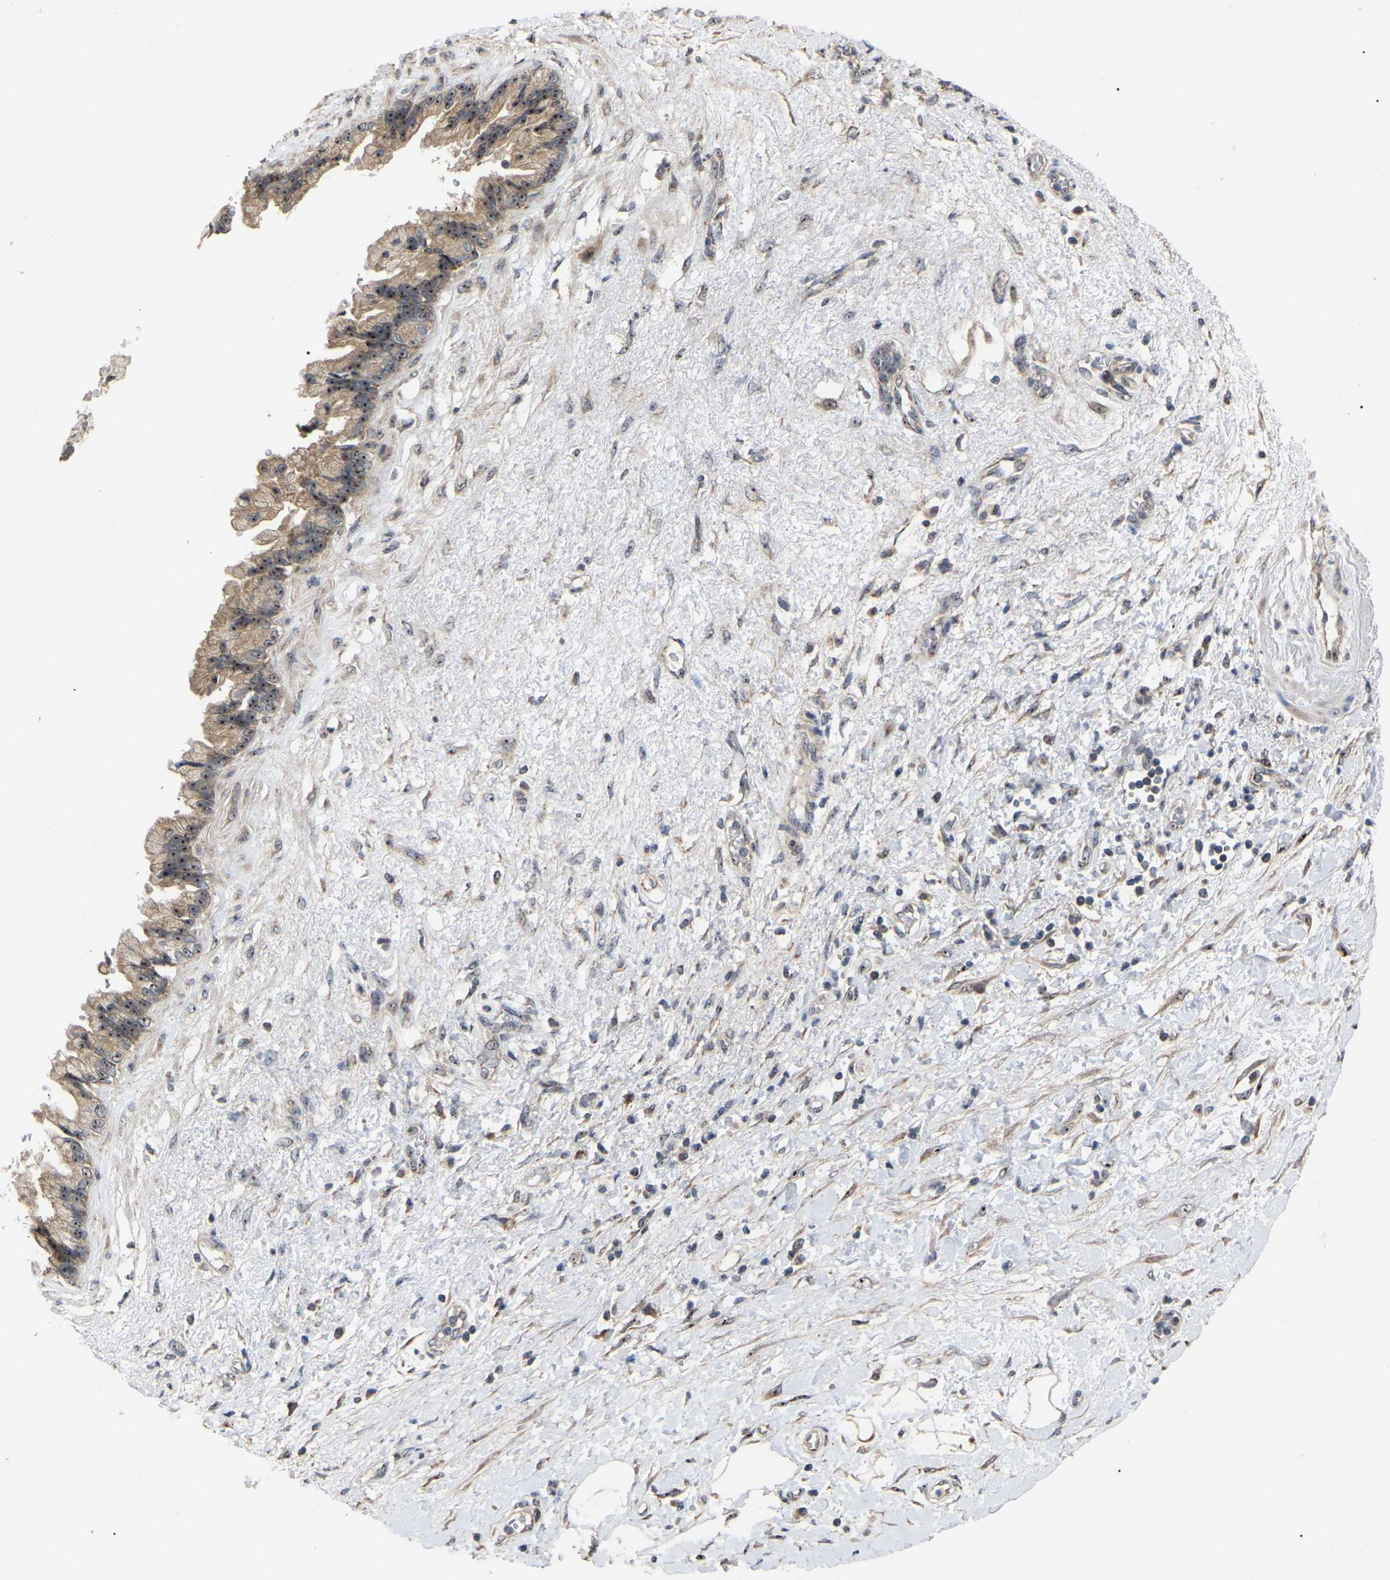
{"staining": {"intensity": "moderate", "quantity": ">75%", "location": "cytoplasmic/membranous,nuclear"}, "tissue": "pancreatic cancer", "cell_type": "Tumor cells", "image_type": "cancer", "snomed": [{"axis": "morphology", "description": "Adenocarcinoma, NOS"}, {"axis": "topography", "description": "Pancreas"}], "caption": "This is an image of immunohistochemistry staining of pancreatic cancer (adenocarcinoma), which shows moderate expression in the cytoplasmic/membranous and nuclear of tumor cells.", "gene": "NOP53", "patient": {"sex": "female", "age": 60}}